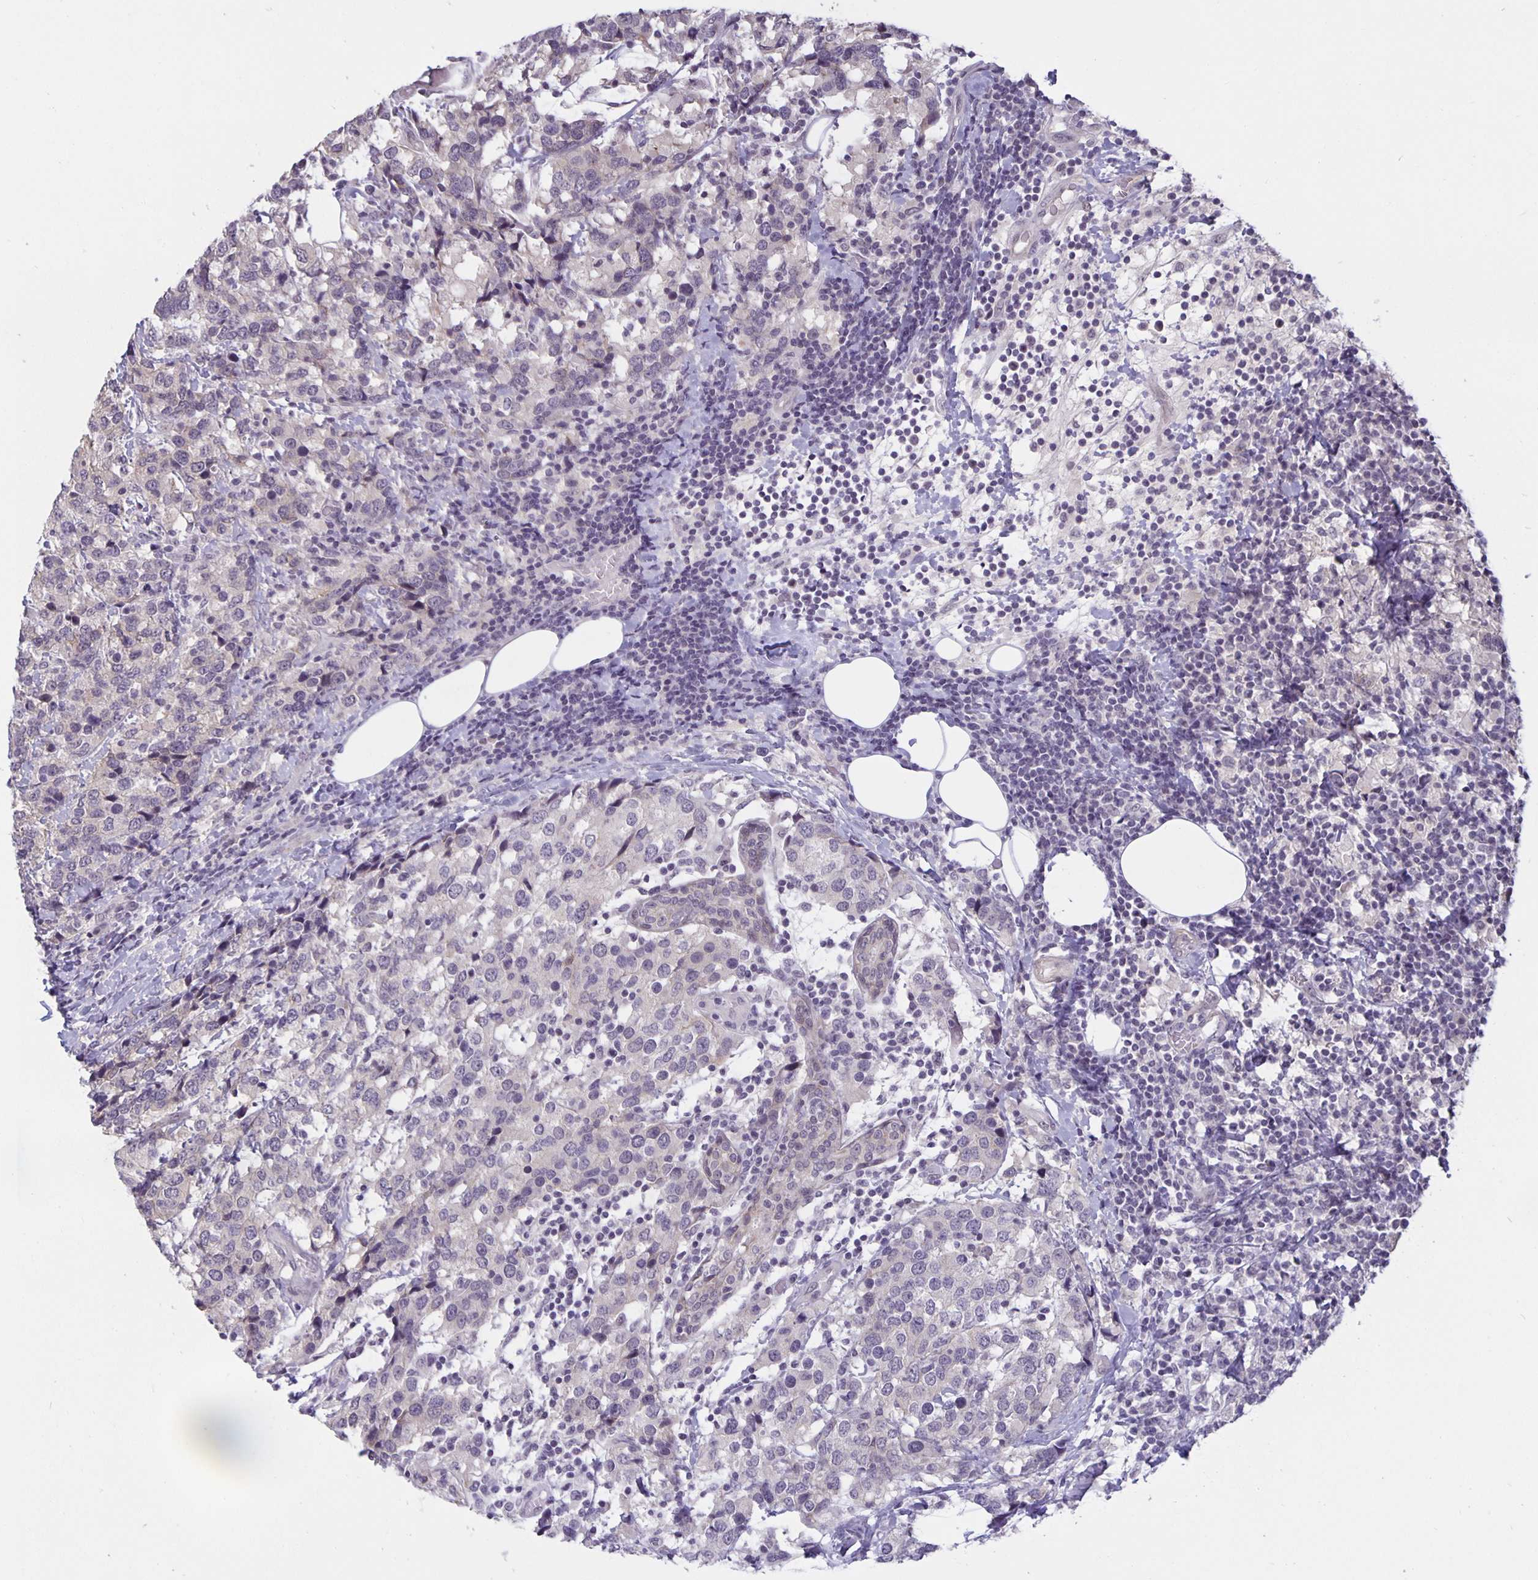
{"staining": {"intensity": "negative", "quantity": "none", "location": "none"}, "tissue": "breast cancer", "cell_type": "Tumor cells", "image_type": "cancer", "snomed": [{"axis": "morphology", "description": "Lobular carcinoma"}, {"axis": "topography", "description": "Breast"}], "caption": "Immunohistochemistry (IHC) histopathology image of human breast cancer stained for a protein (brown), which shows no expression in tumor cells.", "gene": "ARVCF", "patient": {"sex": "female", "age": 59}}